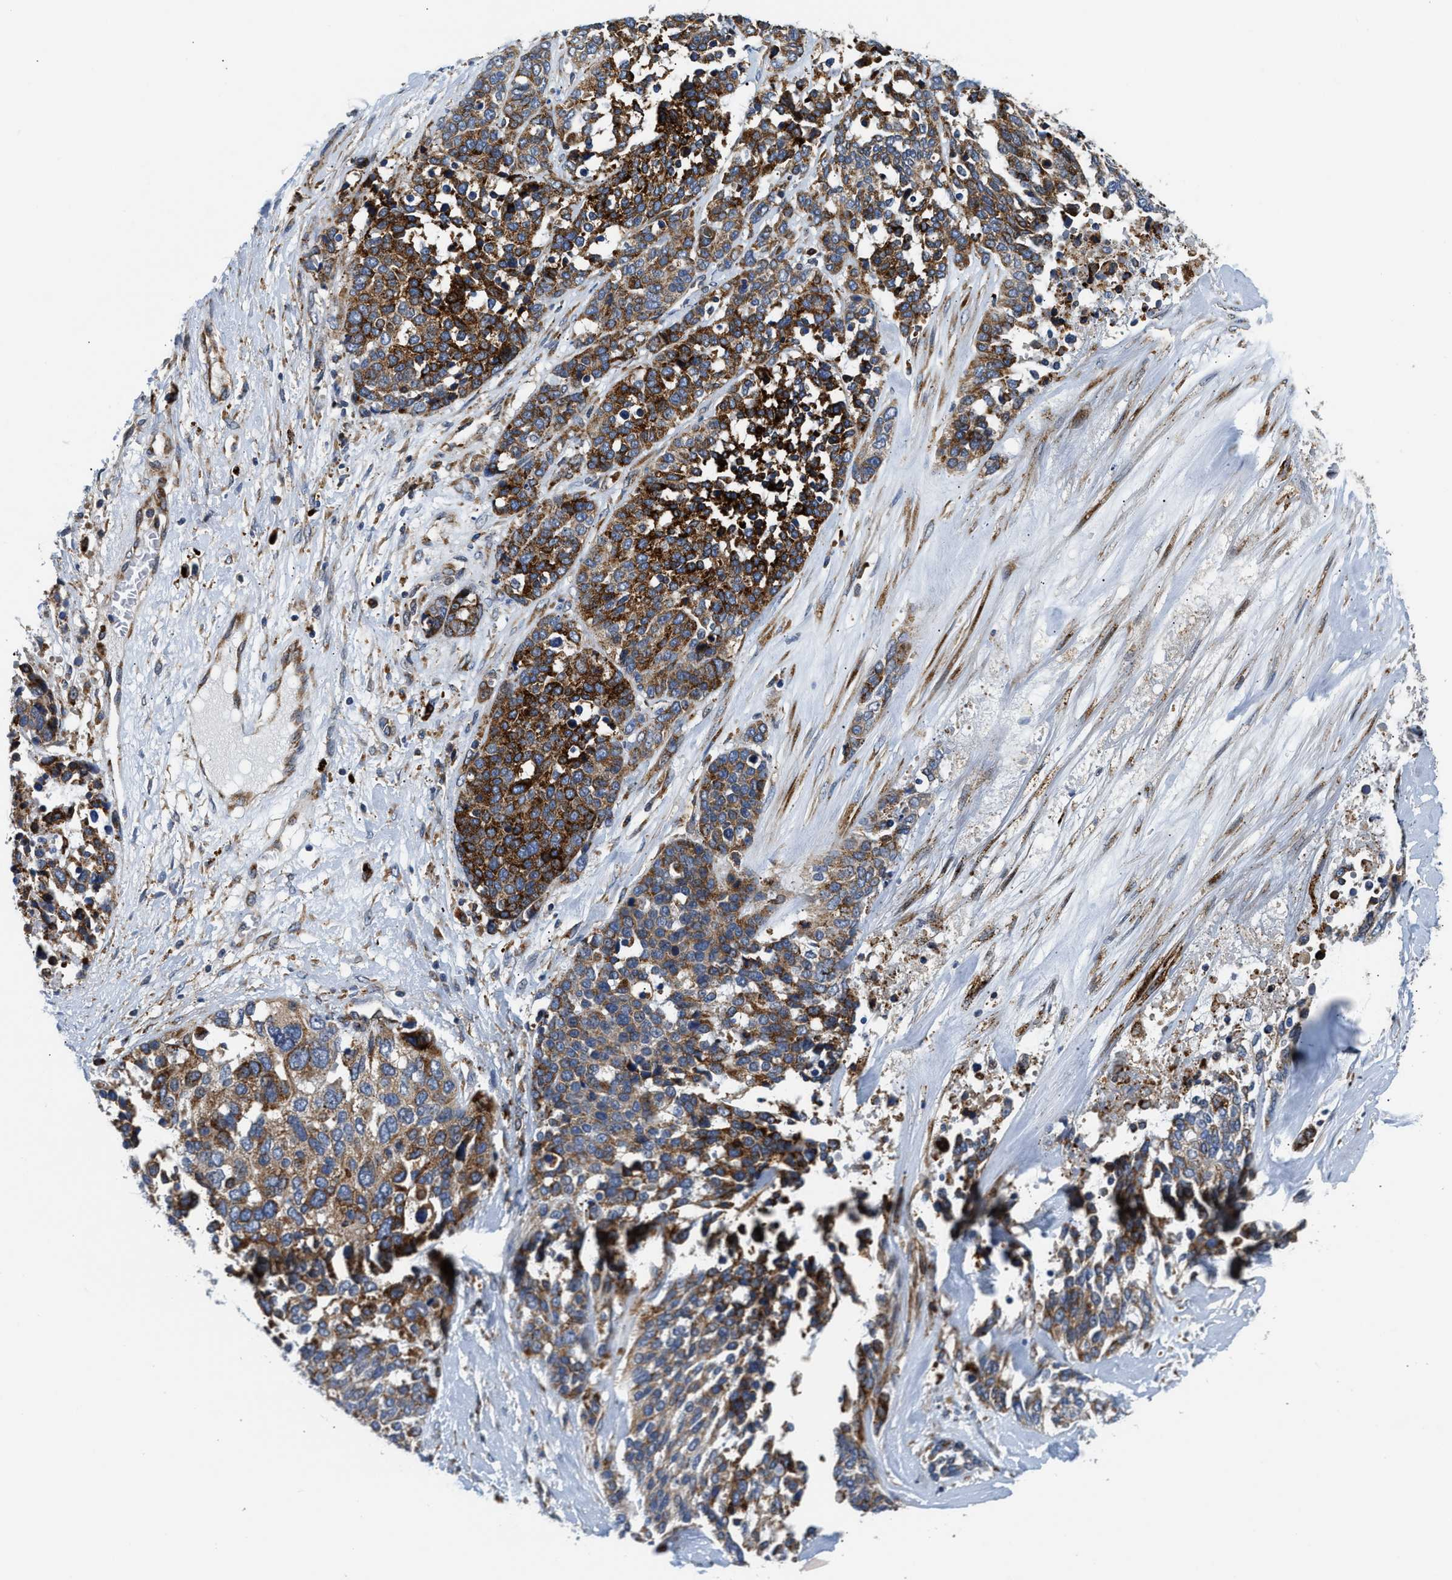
{"staining": {"intensity": "strong", "quantity": ">75%", "location": "cytoplasmic/membranous"}, "tissue": "ovarian cancer", "cell_type": "Tumor cells", "image_type": "cancer", "snomed": [{"axis": "morphology", "description": "Cystadenocarcinoma, serous, NOS"}, {"axis": "topography", "description": "Ovary"}], "caption": "Strong cytoplasmic/membranous protein positivity is present in approximately >75% of tumor cells in ovarian serous cystadenocarcinoma.", "gene": "AMZ1", "patient": {"sex": "female", "age": 44}}